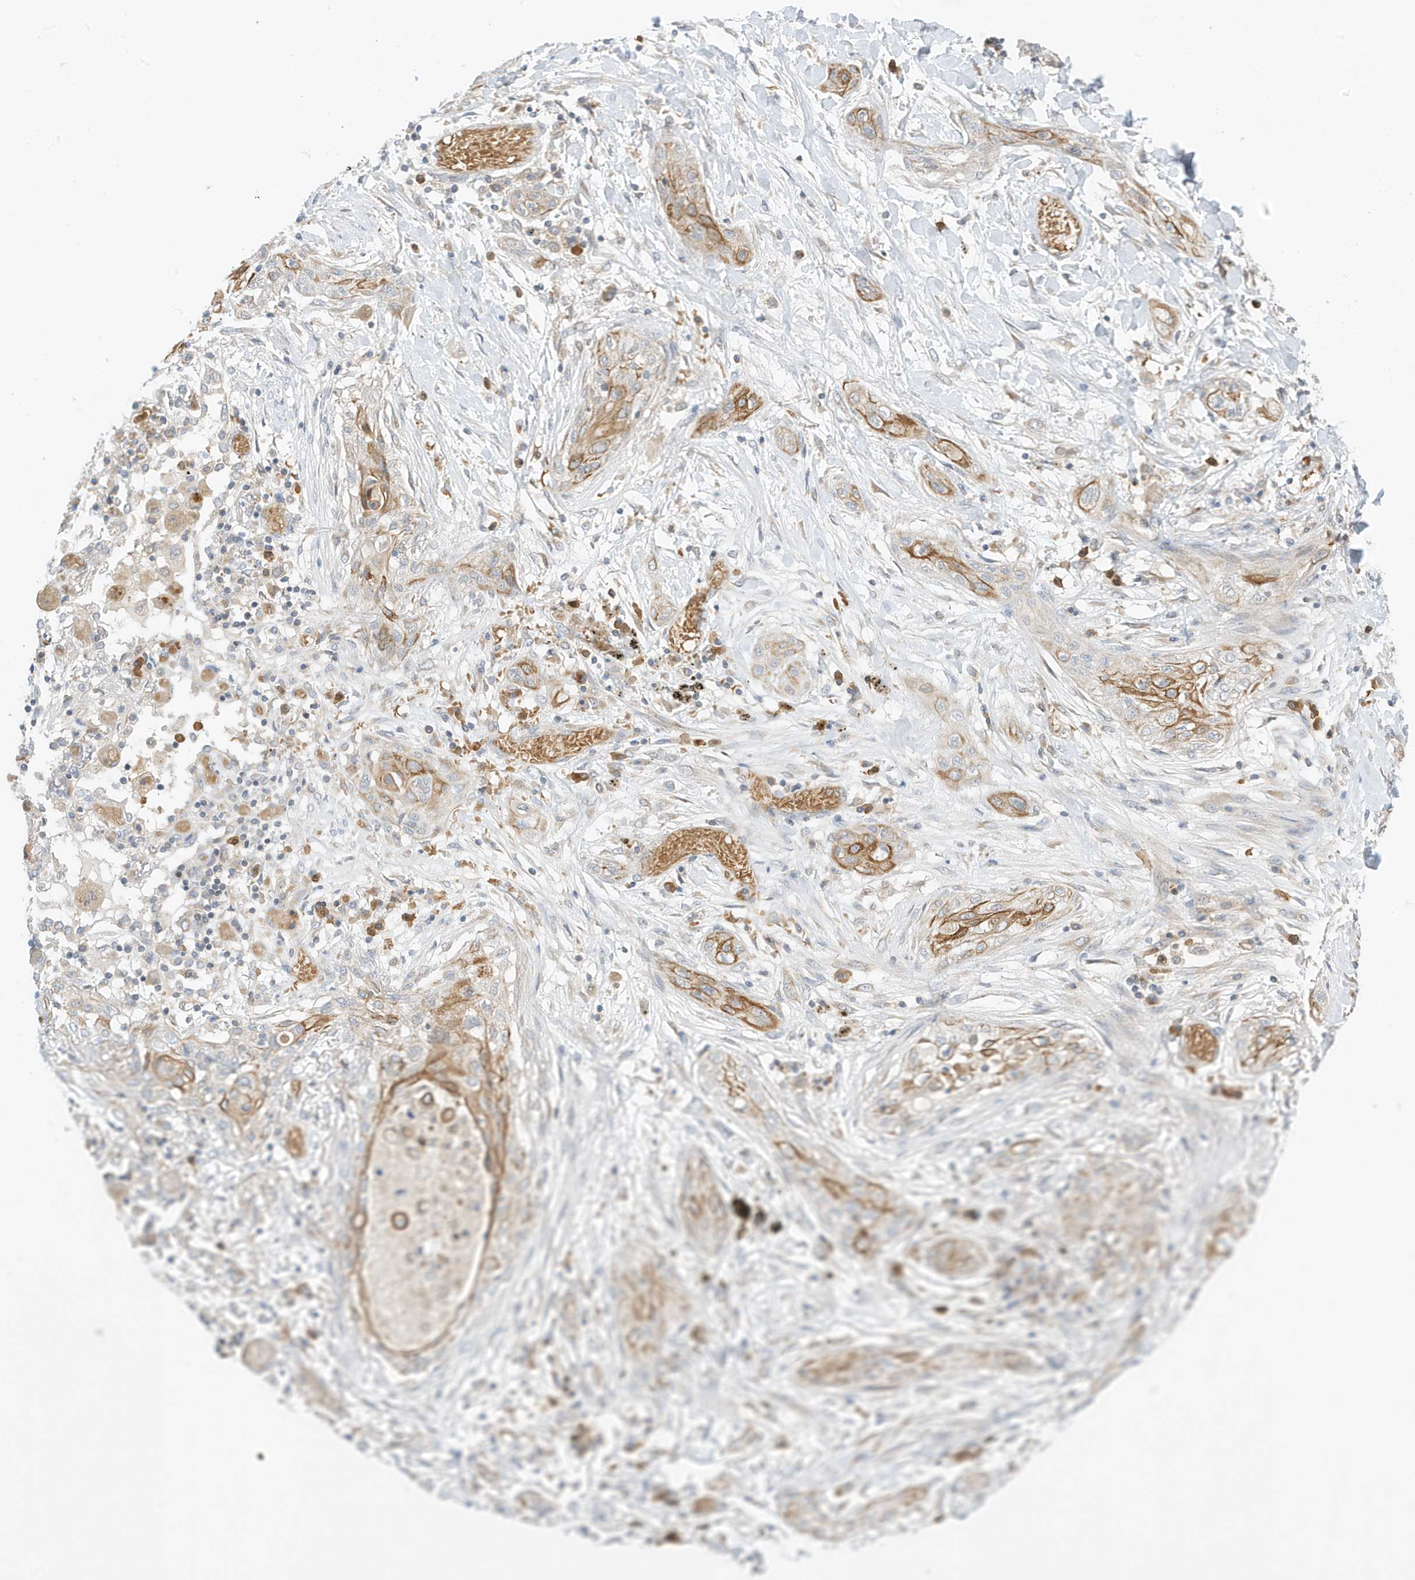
{"staining": {"intensity": "moderate", "quantity": "25%-75%", "location": "cytoplasmic/membranous"}, "tissue": "lung cancer", "cell_type": "Tumor cells", "image_type": "cancer", "snomed": [{"axis": "morphology", "description": "Squamous cell carcinoma, NOS"}, {"axis": "topography", "description": "Lung"}], "caption": "The photomicrograph displays a brown stain indicating the presence of a protein in the cytoplasmic/membranous of tumor cells in squamous cell carcinoma (lung). (DAB IHC, brown staining for protein, blue staining for nuclei).", "gene": "NPPC", "patient": {"sex": "female", "age": 47}}